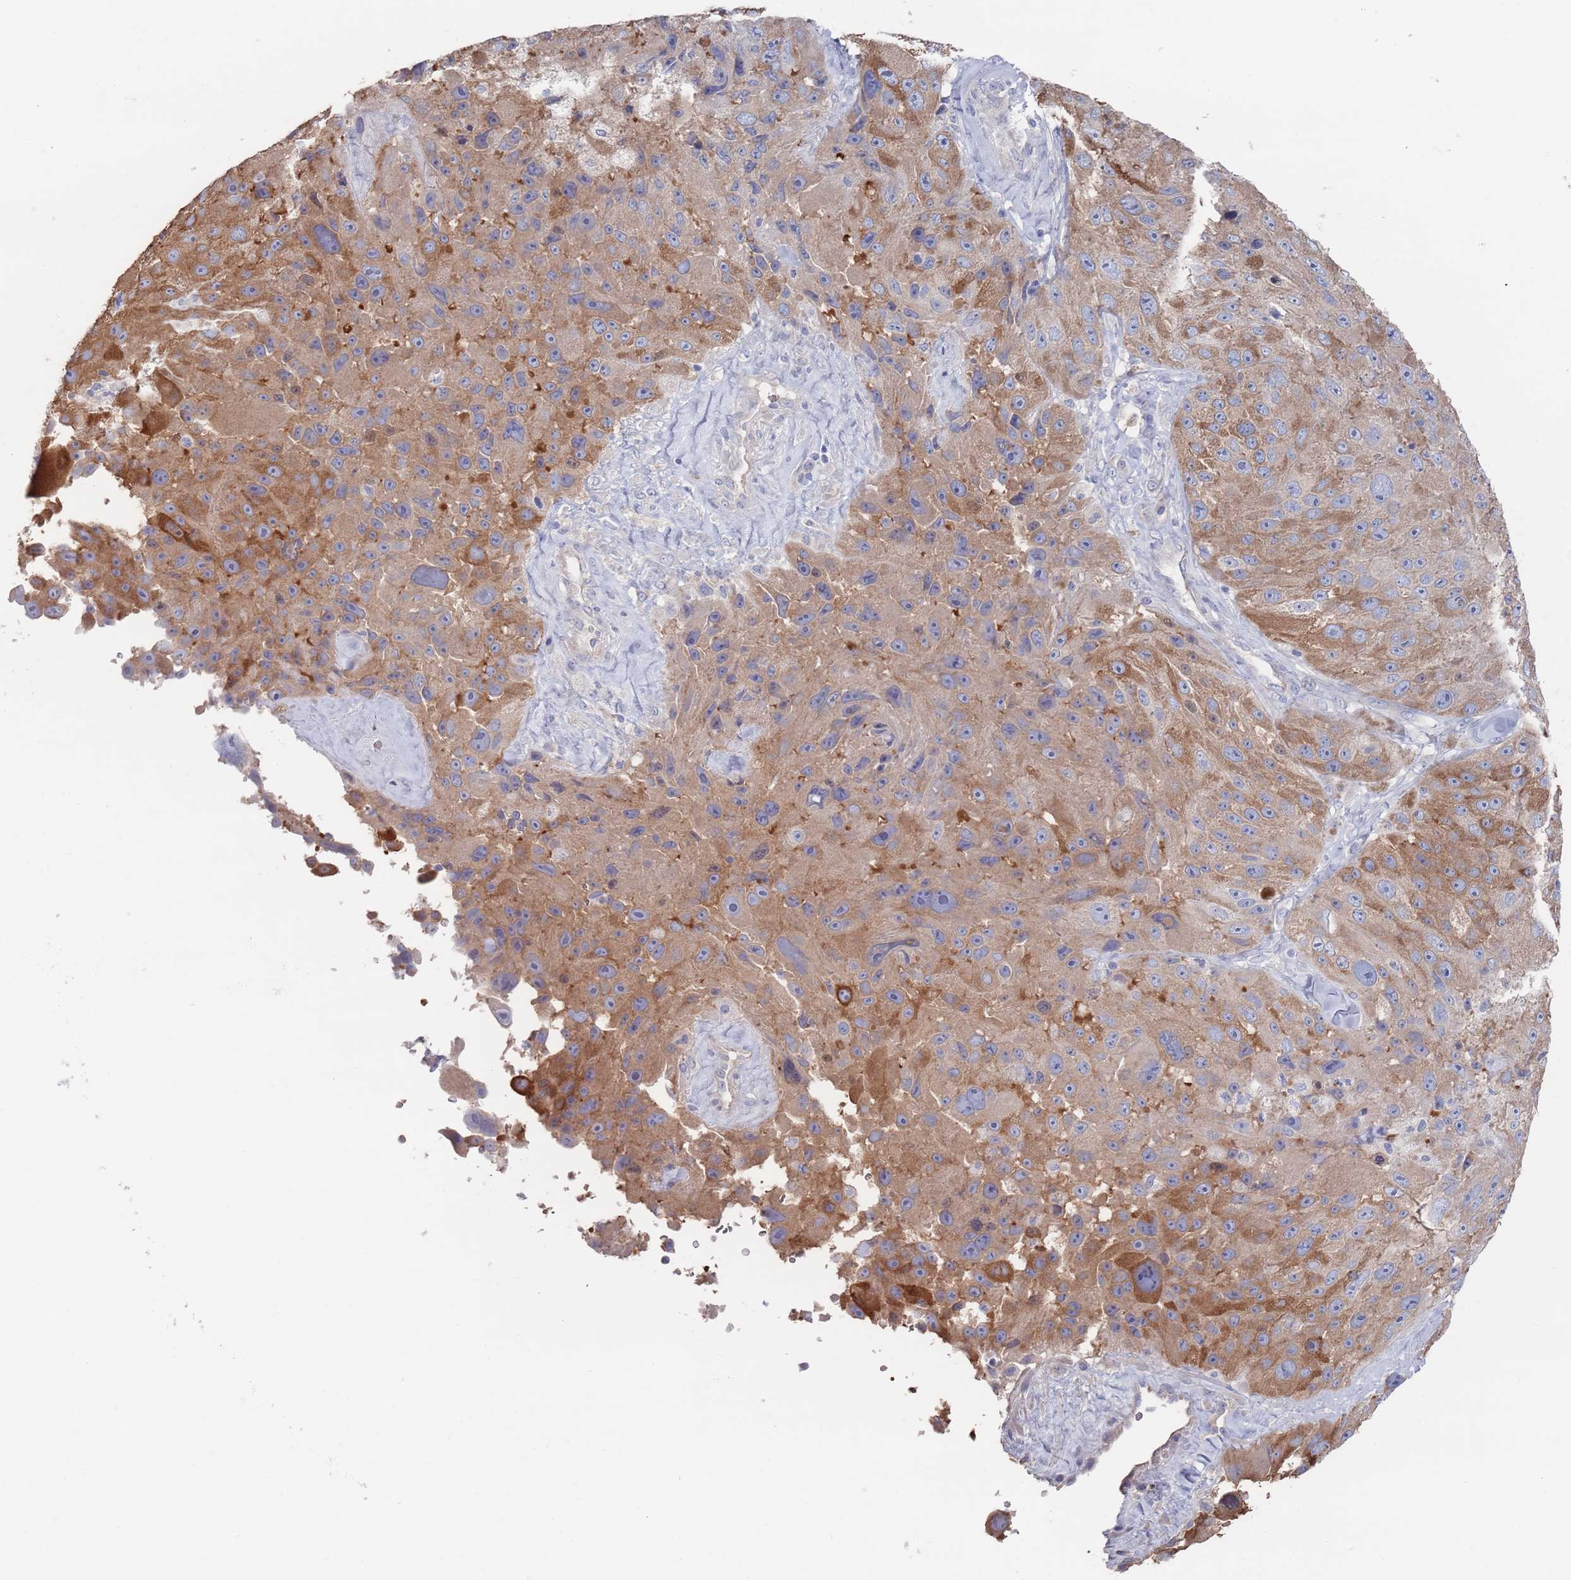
{"staining": {"intensity": "moderate", "quantity": ">75%", "location": "cytoplasmic/membranous"}, "tissue": "melanoma", "cell_type": "Tumor cells", "image_type": "cancer", "snomed": [{"axis": "morphology", "description": "Malignant melanoma, Metastatic site"}, {"axis": "topography", "description": "Lymph node"}], "caption": "Immunohistochemical staining of melanoma demonstrates medium levels of moderate cytoplasmic/membranous staining in about >75% of tumor cells.", "gene": "TMCO3", "patient": {"sex": "male", "age": 62}}